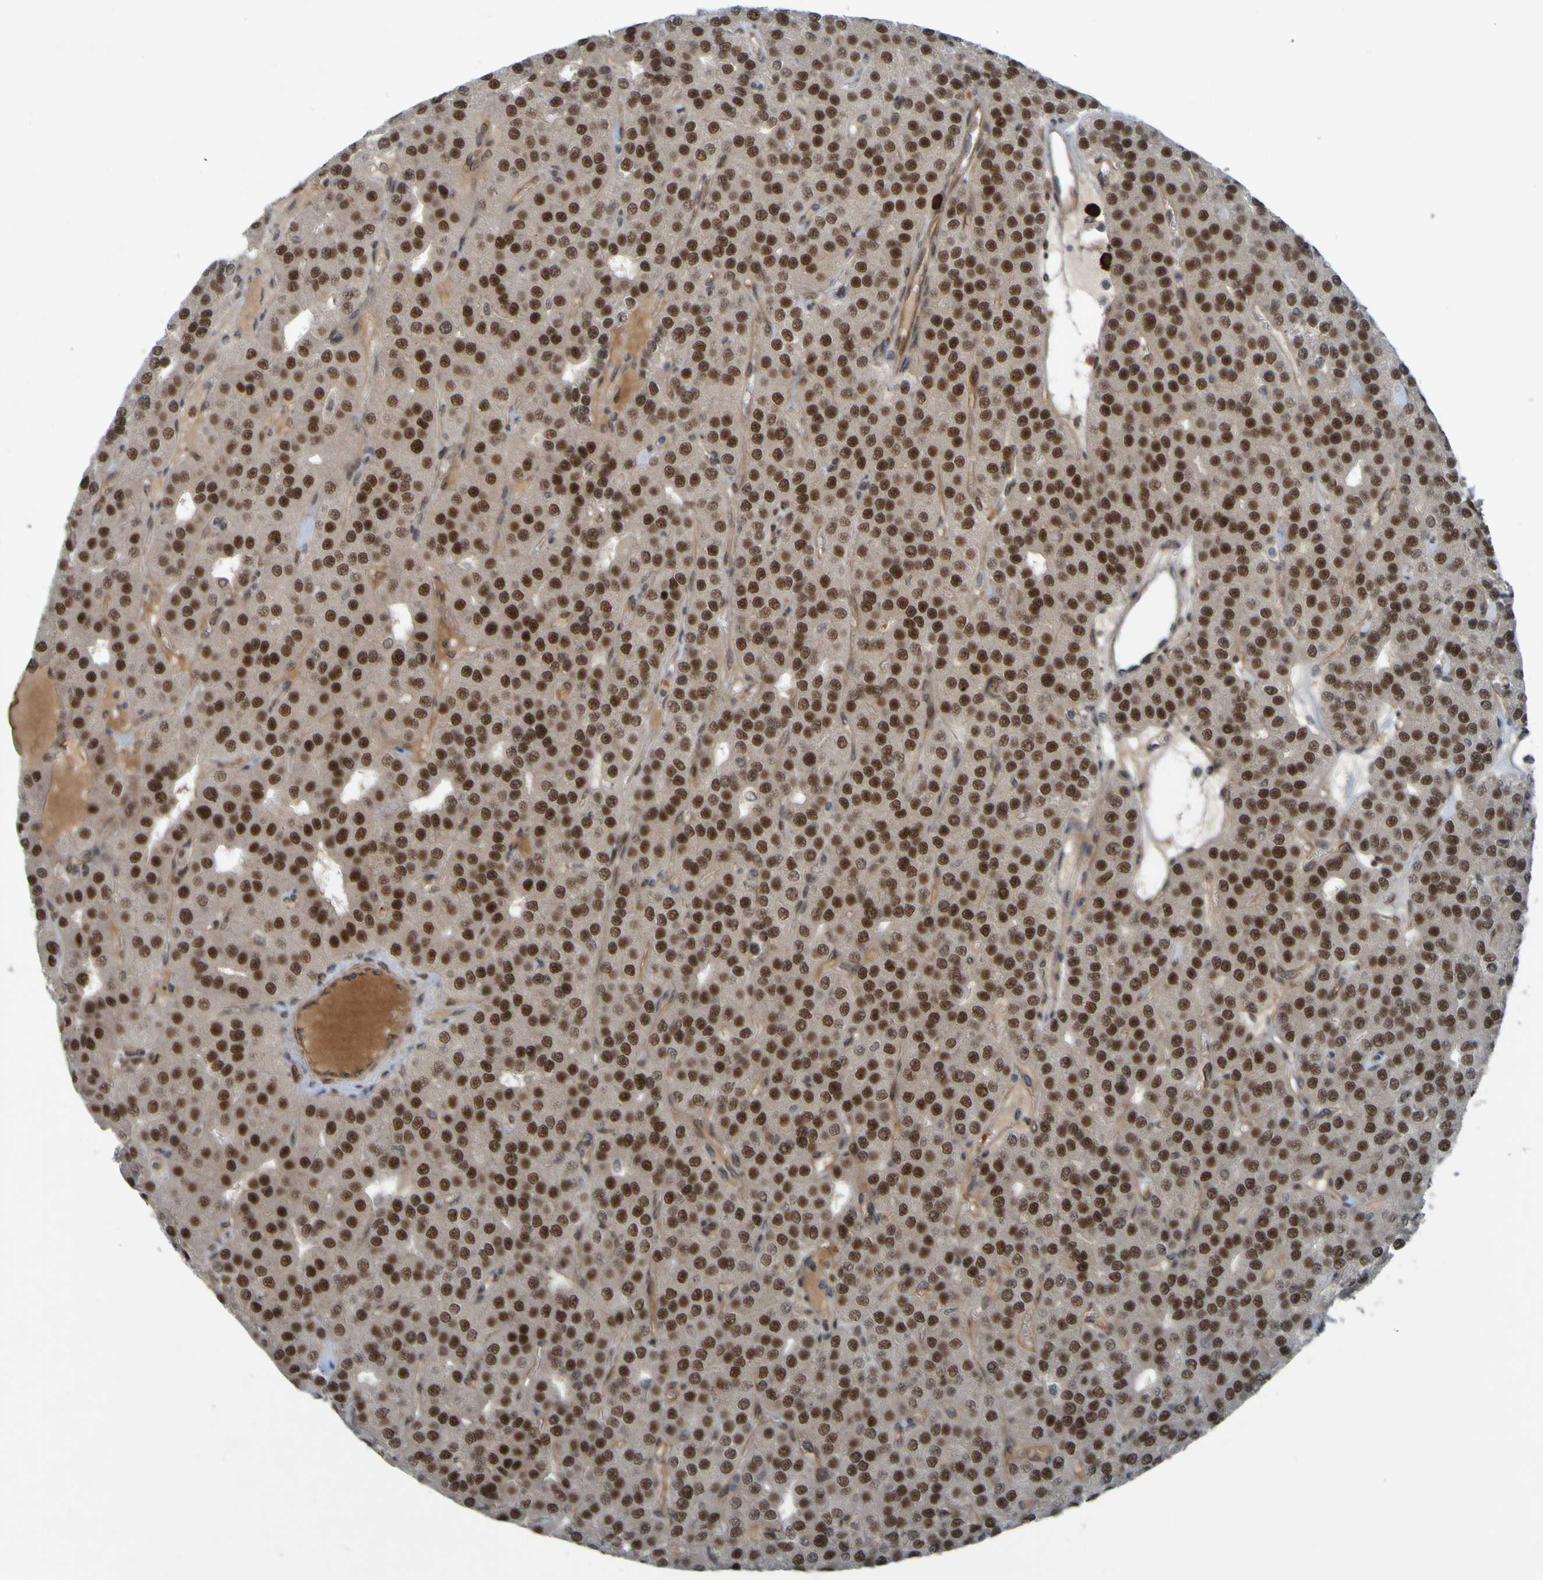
{"staining": {"intensity": "strong", "quantity": ">75%", "location": "cytoplasmic/membranous,nuclear"}, "tissue": "parathyroid gland", "cell_type": "Glandular cells", "image_type": "normal", "snomed": [{"axis": "morphology", "description": "Normal tissue, NOS"}, {"axis": "morphology", "description": "Adenoma, NOS"}, {"axis": "topography", "description": "Parathyroid gland"}], "caption": "Protein analysis of normal parathyroid gland demonstrates strong cytoplasmic/membranous,nuclear expression in about >75% of glandular cells. Nuclei are stained in blue.", "gene": "MCPH1", "patient": {"sex": "female", "age": 86}}